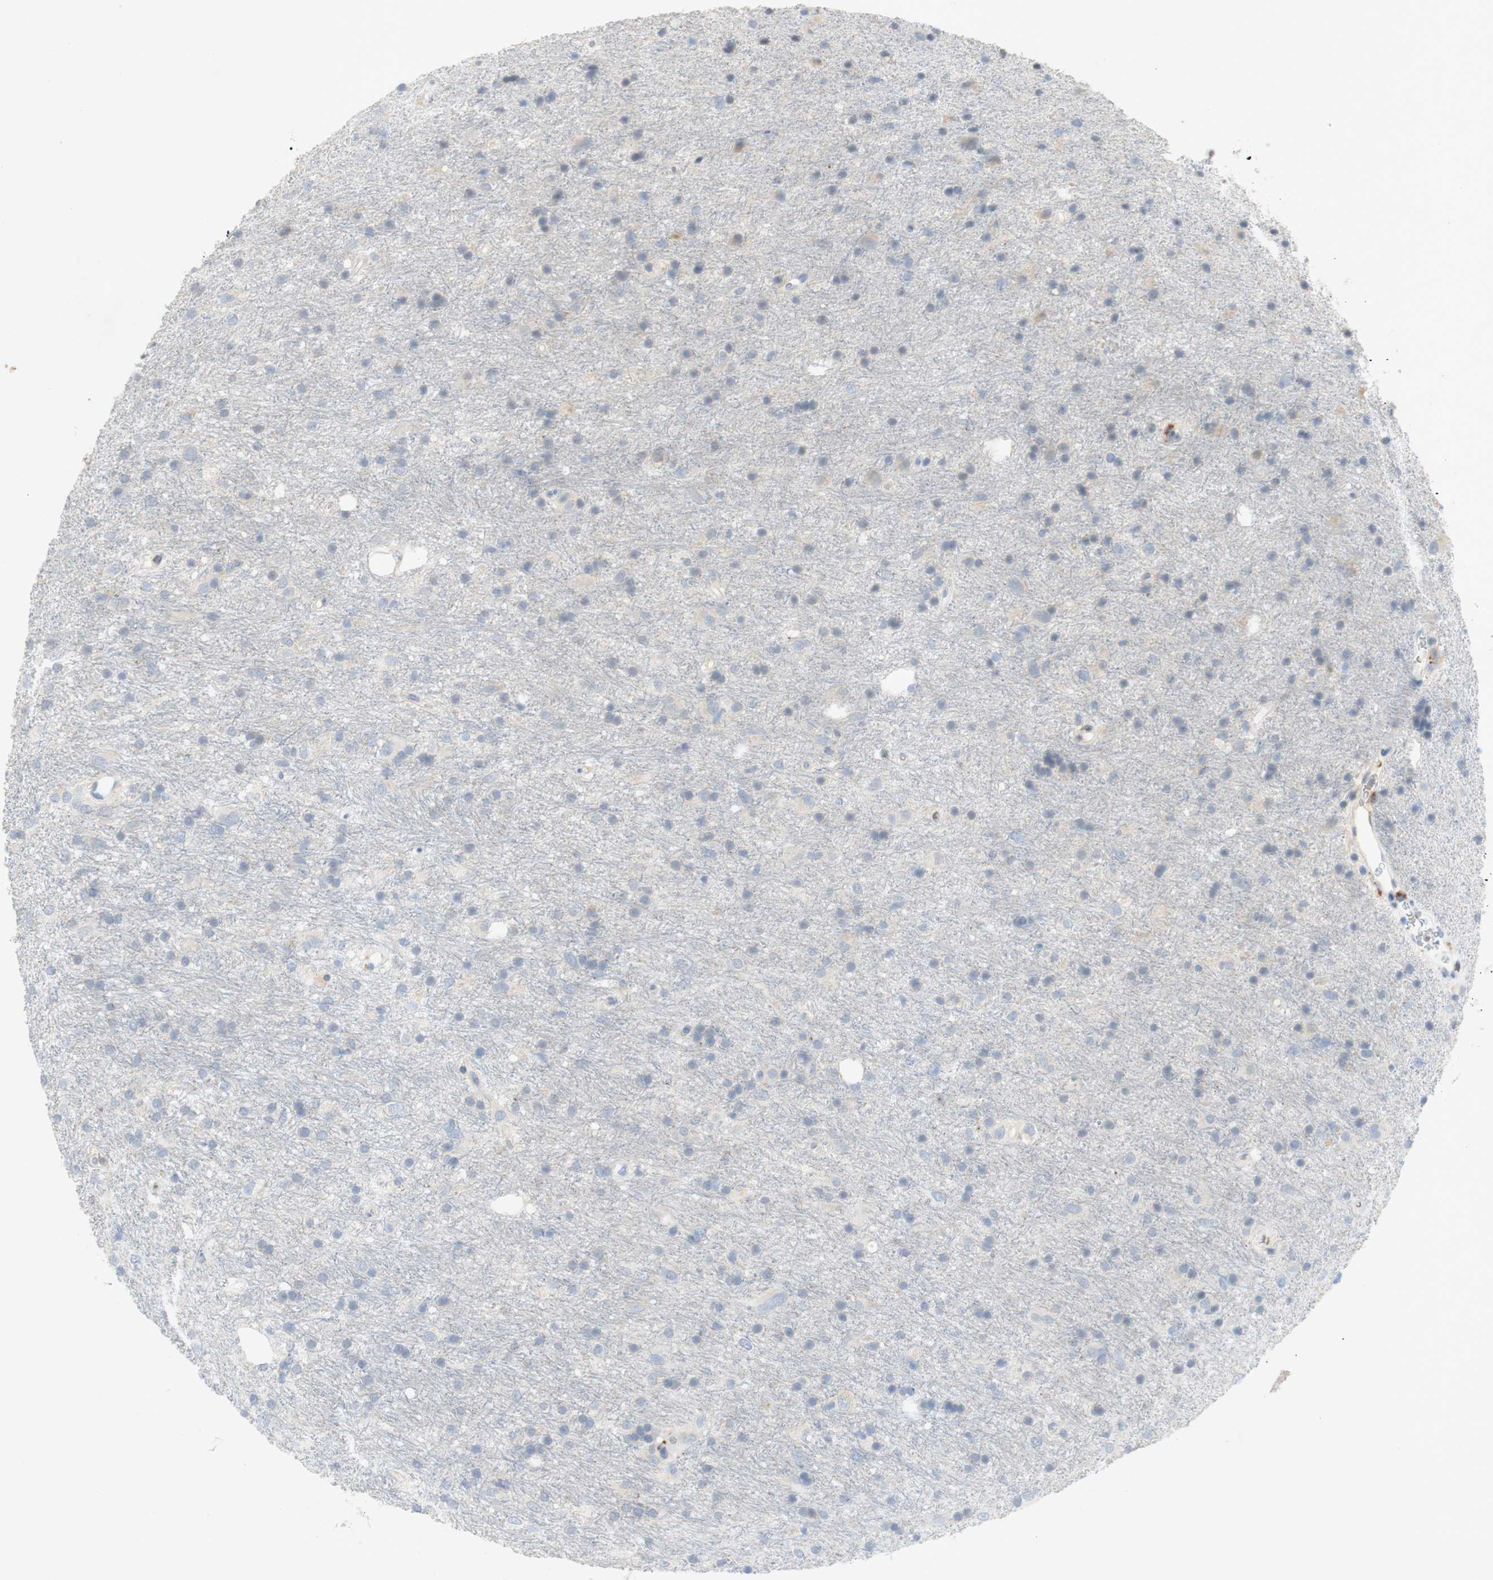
{"staining": {"intensity": "negative", "quantity": "none", "location": "none"}, "tissue": "glioma", "cell_type": "Tumor cells", "image_type": "cancer", "snomed": [{"axis": "morphology", "description": "Glioma, malignant, Low grade"}, {"axis": "topography", "description": "Brain"}], "caption": "Immunohistochemistry (IHC) of malignant glioma (low-grade) reveals no expression in tumor cells.", "gene": "EPO", "patient": {"sex": "male", "age": 77}}